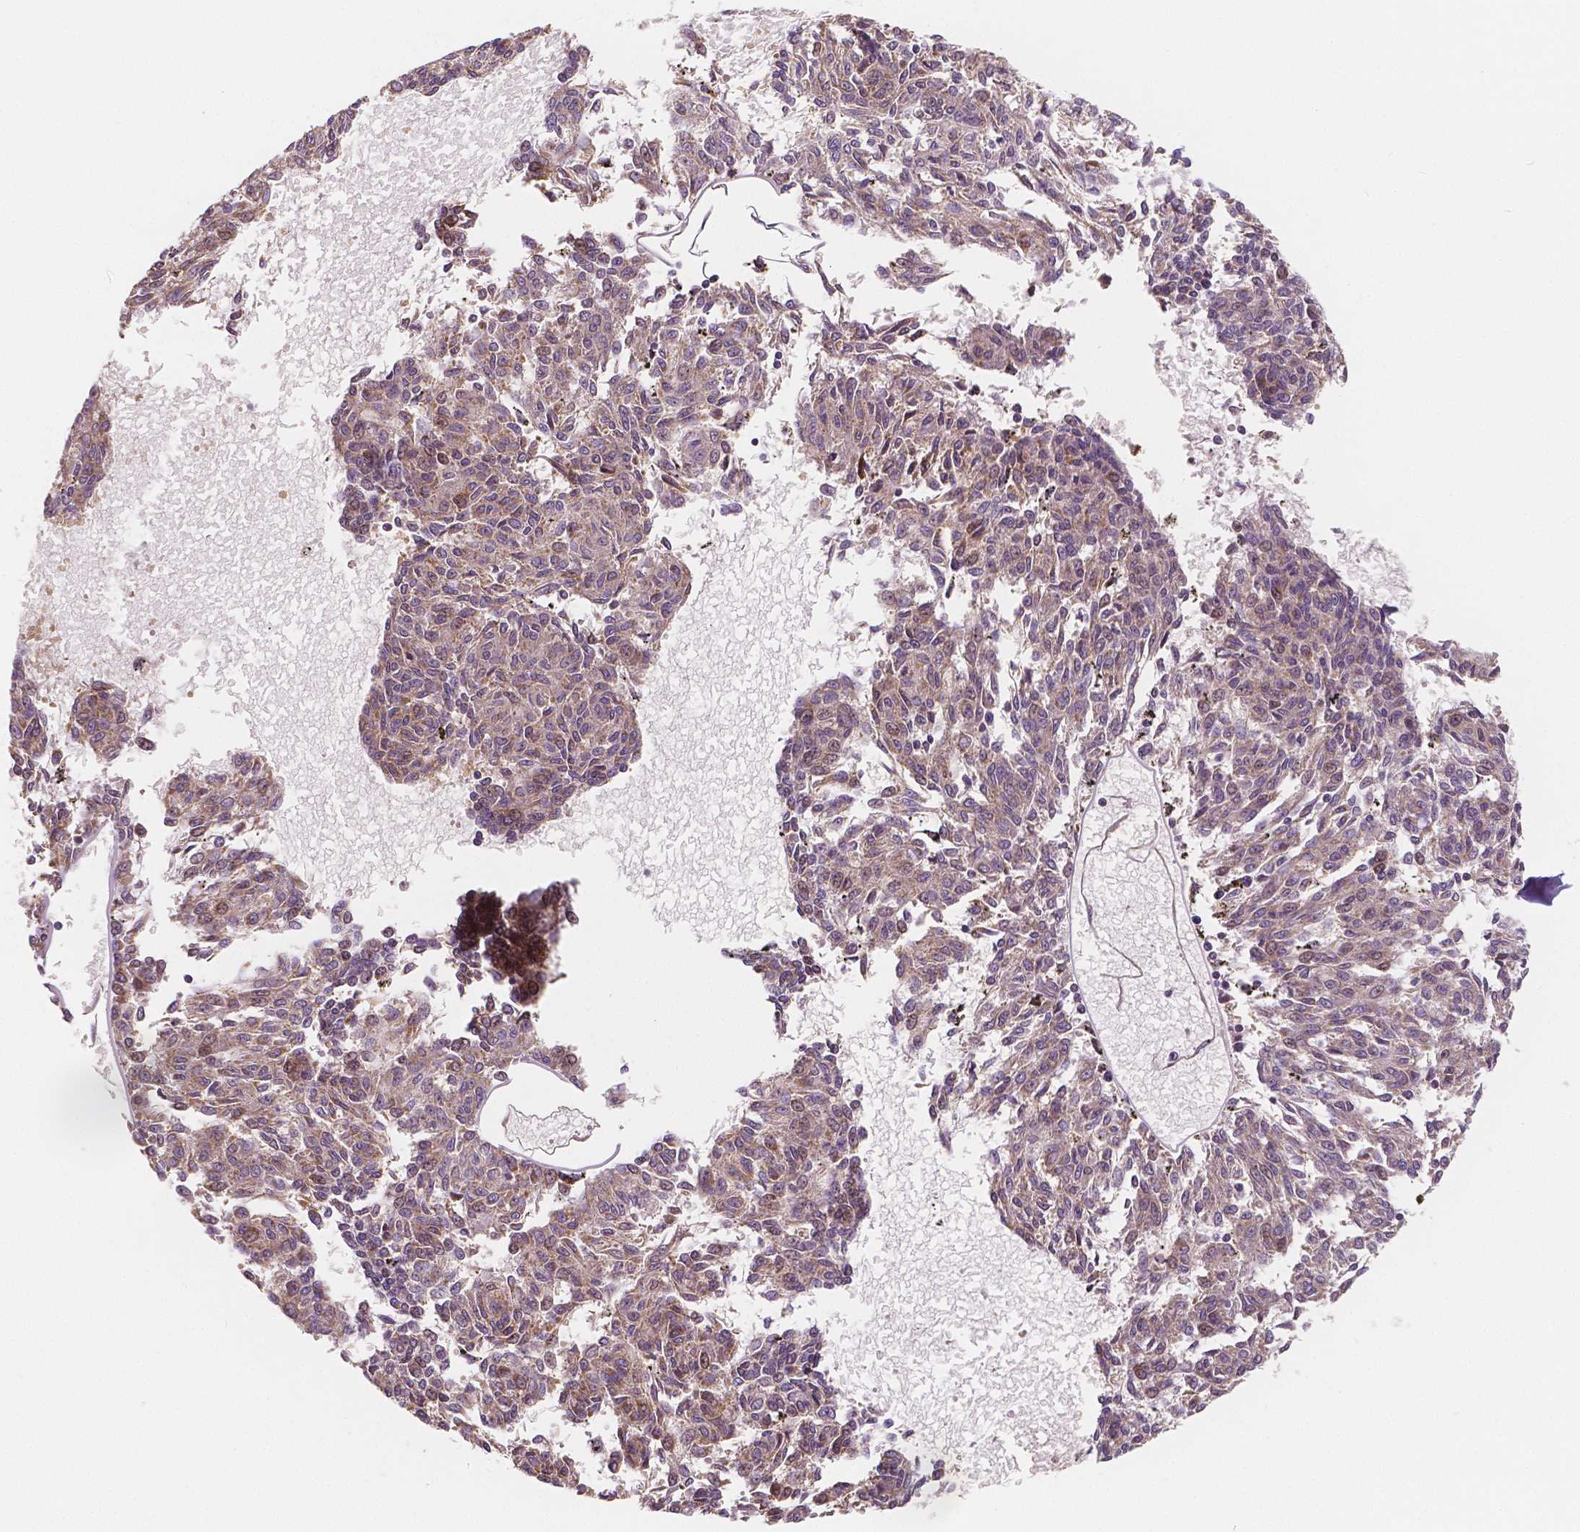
{"staining": {"intensity": "weak", "quantity": ">75%", "location": "cytoplasmic/membranous"}, "tissue": "melanoma", "cell_type": "Tumor cells", "image_type": "cancer", "snomed": [{"axis": "morphology", "description": "Malignant melanoma, NOS"}, {"axis": "topography", "description": "Skin"}], "caption": "The image demonstrates staining of malignant melanoma, revealing weak cytoplasmic/membranous protein positivity (brown color) within tumor cells.", "gene": "SNX12", "patient": {"sex": "female", "age": 72}}